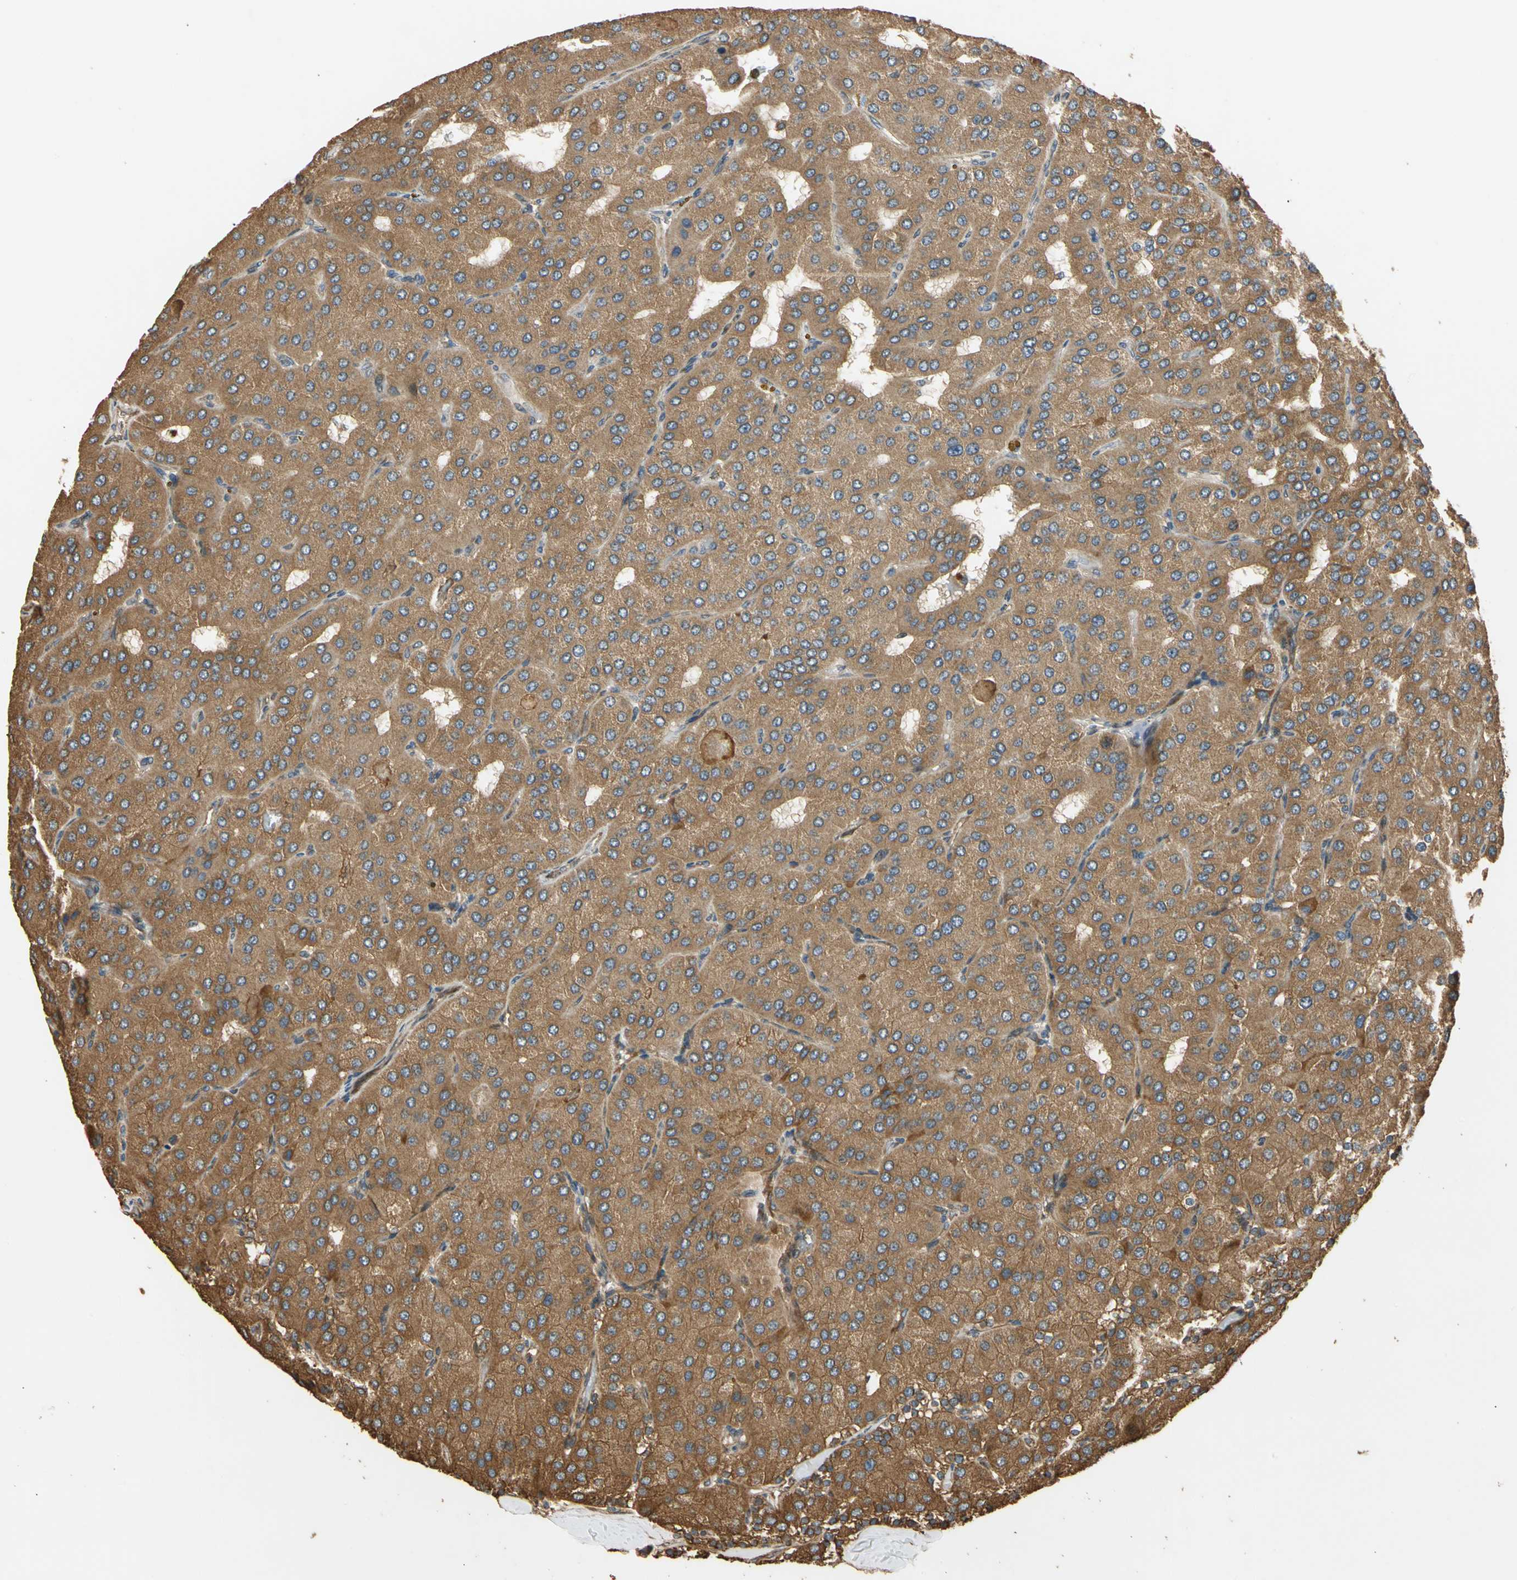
{"staining": {"intensity": "moderate", "quantity": ">75%", "location": "cytoplasmic/membranous"}, "tissue": "parathyroid gland", "cell_type": "Glandular cells", "image_type": "normal", "snomed": [{"axis": "morphology", "description": "Normal tissue, NOS"}, {"axis": "morphology", "description": "Adenoma, NOS"}, {"axis": "topography", "description": "Parathyroid gland"}], "caption": "A high-resolution micrograph shows immunohistochemistry (IHC) staining of normal parathyroid gland, which displays moderate cytoplasmic/membranous staining in approximately >75% of glandular cells.", "gene": "MGRN1", "patient": {"sex": "female", "age": 86}}